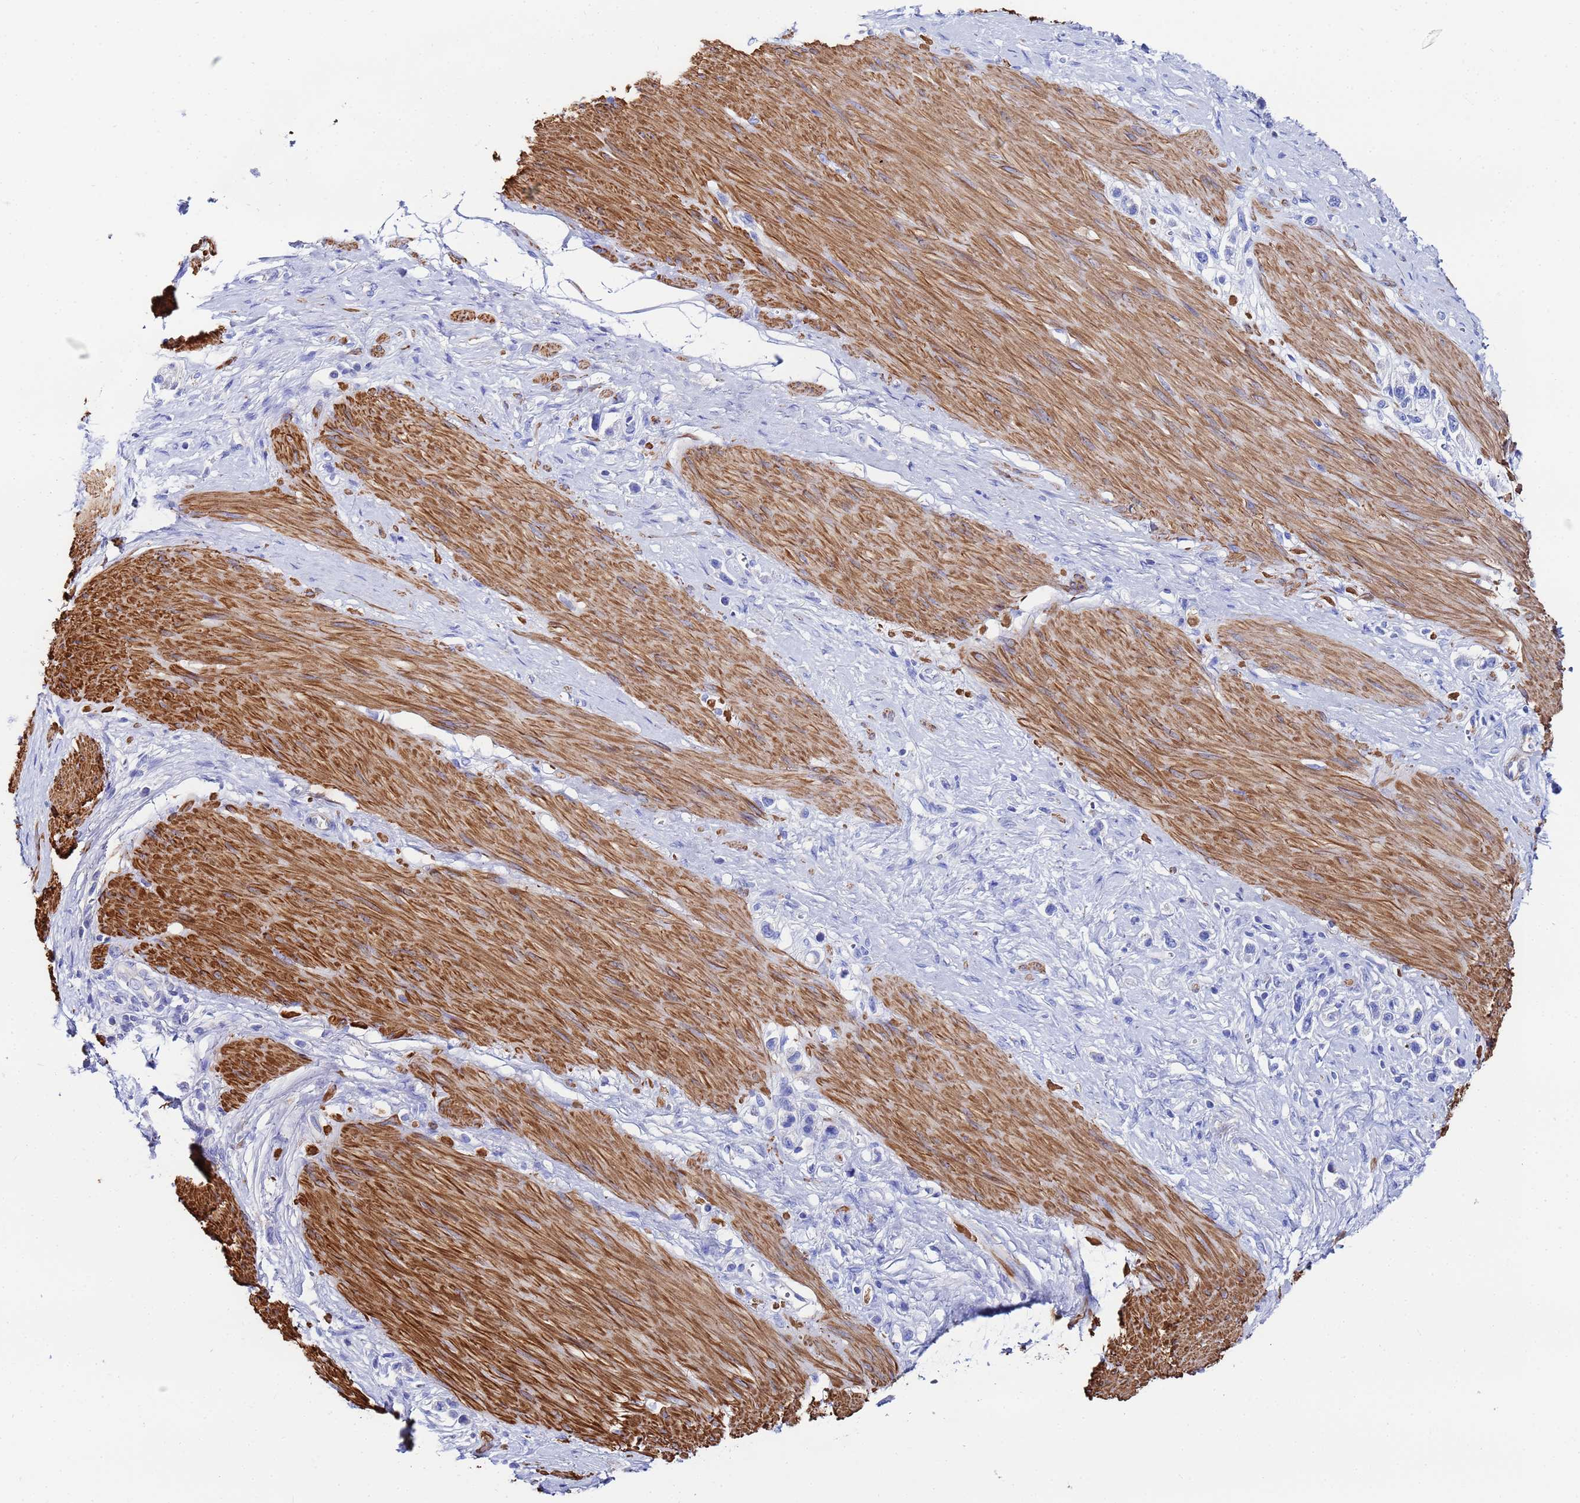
{"staining": {"intensity": "negative", "quantity": "none", "location": "none"}, "tissue": "stomach cancer", "cell_type": "Tumor cells", "image_type": "cancer", "snomed": [{"axis": "morphology", "description": "Adenocarcinoma, NOS"}, {"axis": "topography", "description": "Stomach"}], "caption": "An image of adenocarcinoma (stomach) stained for a protein demonstrates no brown staining in tumor cells.", "gene": "RAB39B", "patient": {"sex": "female", "age": 65}}